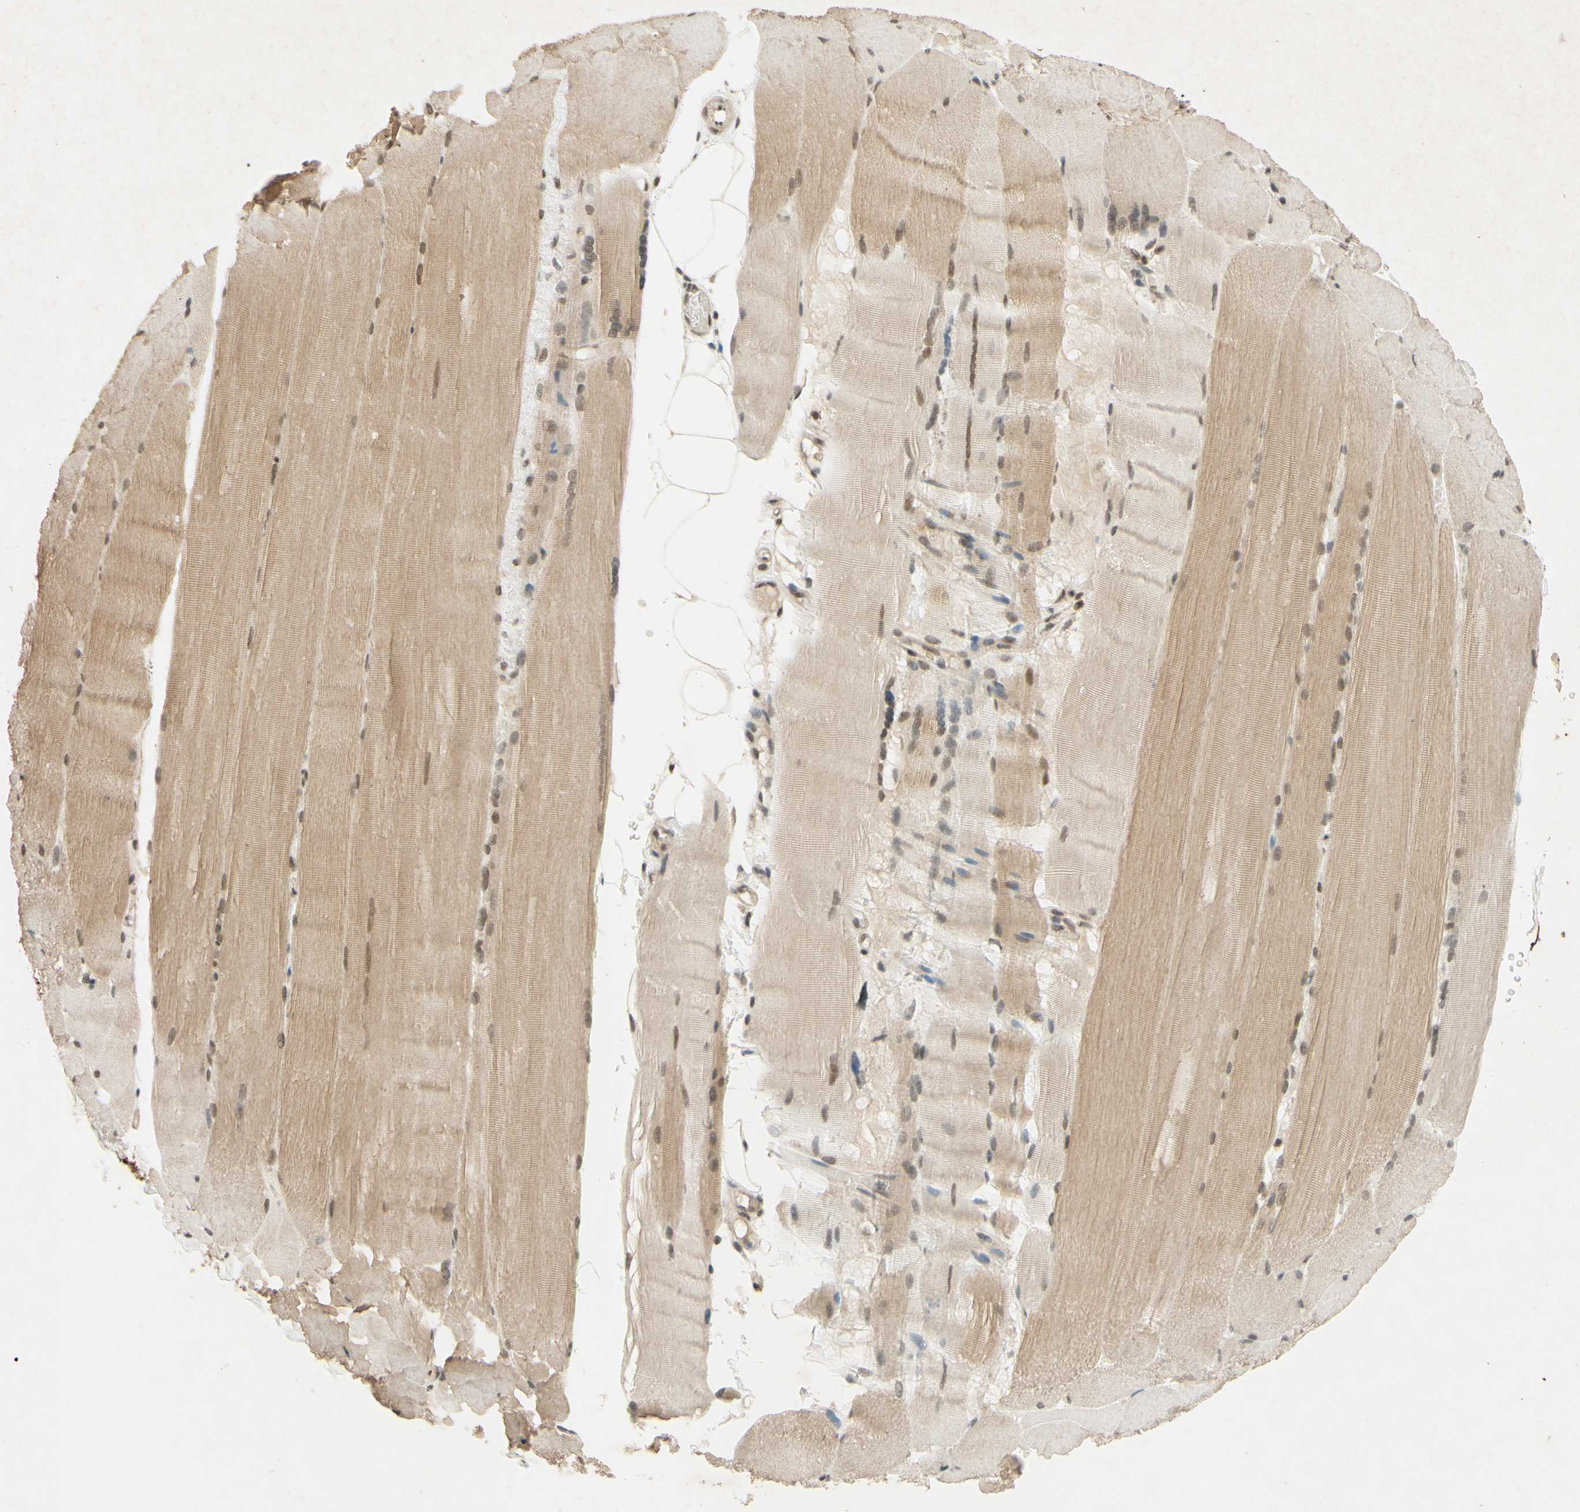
{"staining": {"intensity": "moderate", "quantity": ">75%", "location": "cytoplasmic/membranous,nuclear"}, "tissue": "skeletal muscle", "cell_type": "Myocytes", "image_type": "normal", "snomed": [{"axis": "morphology", "description": "Normal tissue, NOS"}, {"axis": "topography", "description": "Skin"}, {"axis": "topography", "description": "Skeletal muscle"}], "caption": "Skeletal muscle stained with DAB (3,3'-diaminobenzidine) IHC displays medium levels of moderate cytoplasmic/membranous,nuclear staining in approximately >75% of myocytes. (Brightfield microscopy of DAB IHC at high magnification).", "gene": "SMARCB1", "patient": {"sex": "male", "age": 83}}